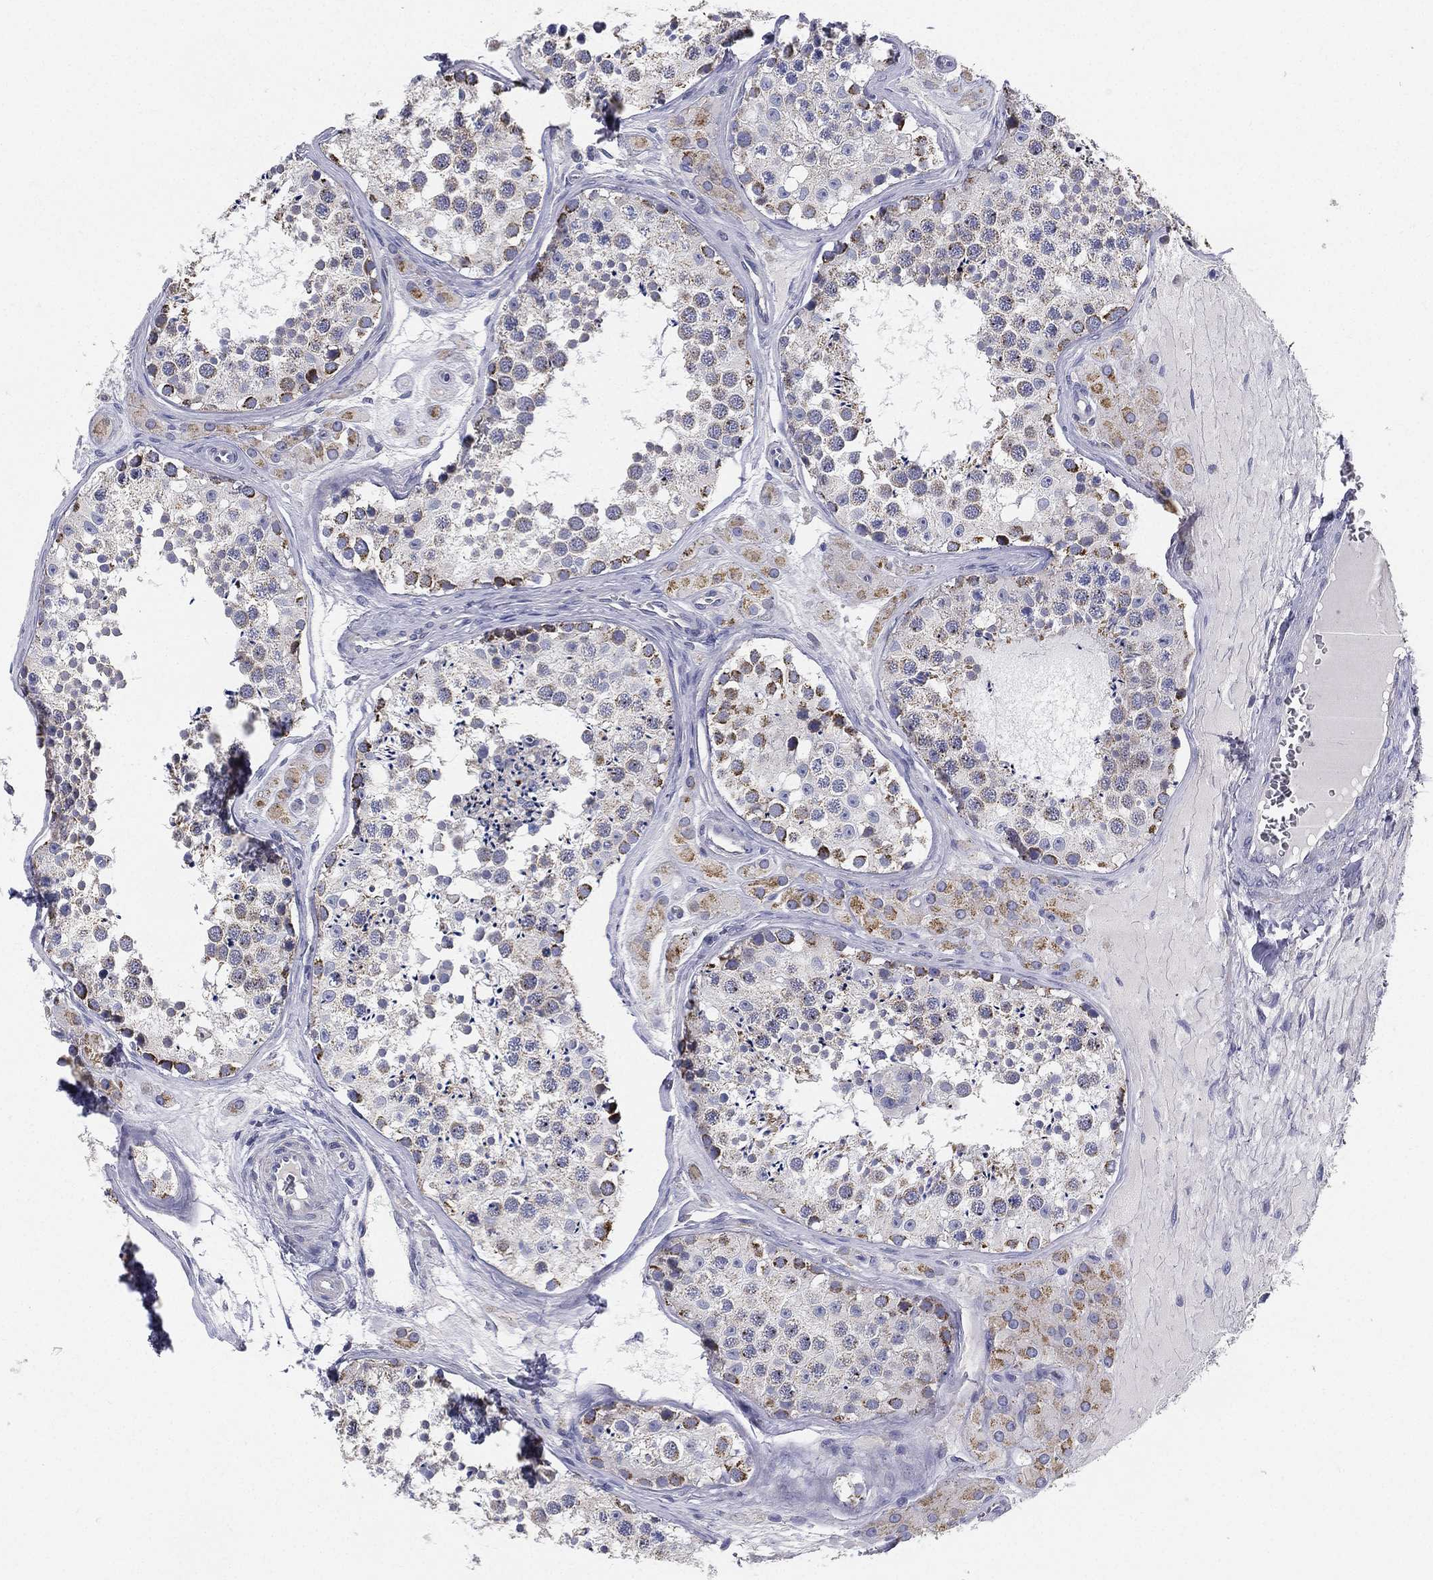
{"staining": {"intensity": "strong", "quantity": "<25%", "location": "cytoplasmic/membranous"}, "tissue": "testis", "cell_type": "Cells in seminiferous ducts", "image_type": "normal", "snomed": [{"axis": "morphology", "description": "Normal tissue, NOS"}, {"axis": "topography", "description": "Testis"}], "caption": "Immunohistochemical staining of benign human testis demonstrates medium levels of strong cytoplasmic/membranous expression in approximately <25% of cells in seminiferous ducts.", "gene": "PWWP3A", "patient": {"sex": "male", "age": 31}}